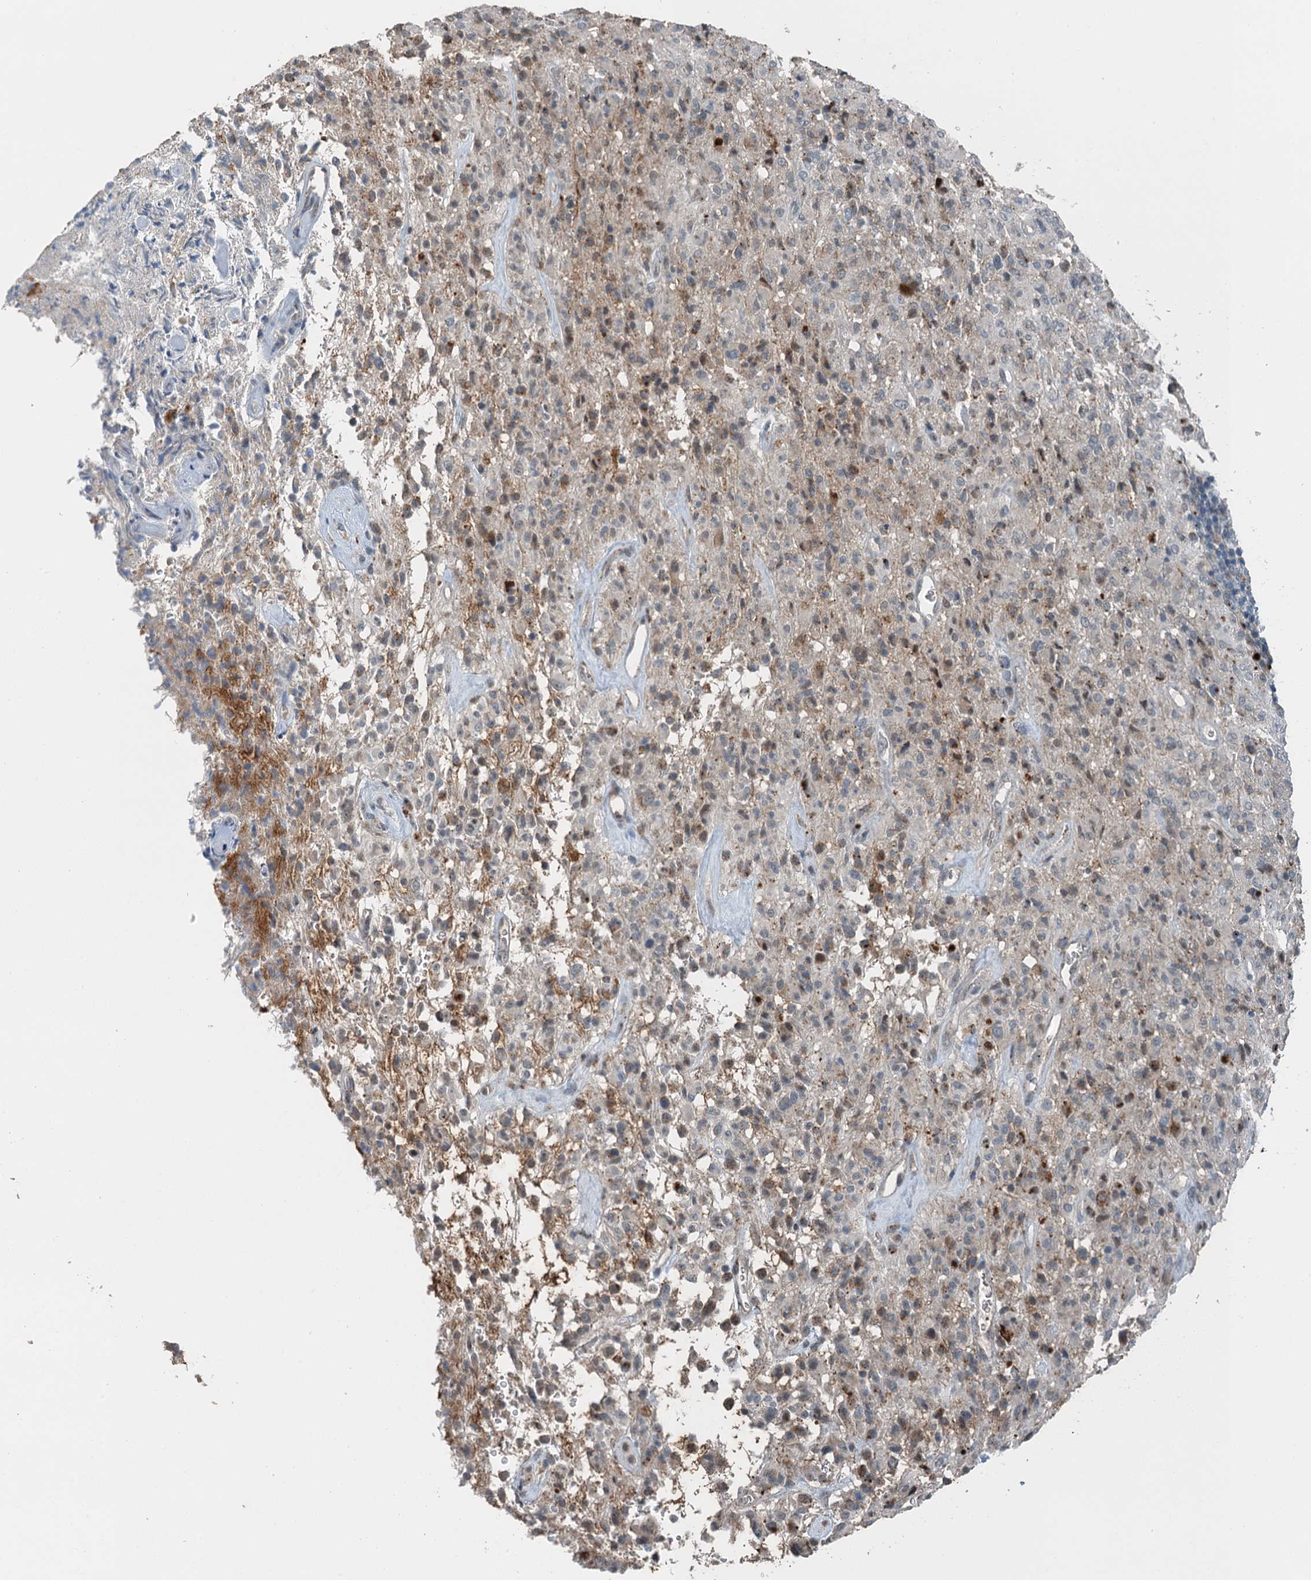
{"staining": {"intensity": "weak", "quantity": "<25%", "location": "cytoplasmic/membranous"}, "tissue": "glioma", "cell_type": "Tumor cells", "image_type": "cancer", "snomed": [{"axis": "morphology", "description": "Glioma, malignant, High grade"}, {"axis": "topography", "description": "Brain"}], "caption": "A micrograph of high-grade glioma (malignant) stained for a protein displays no brown staining in tumor cells.", "gene": "BMERB1", "patient": {"sex": "female", "age": 57}}